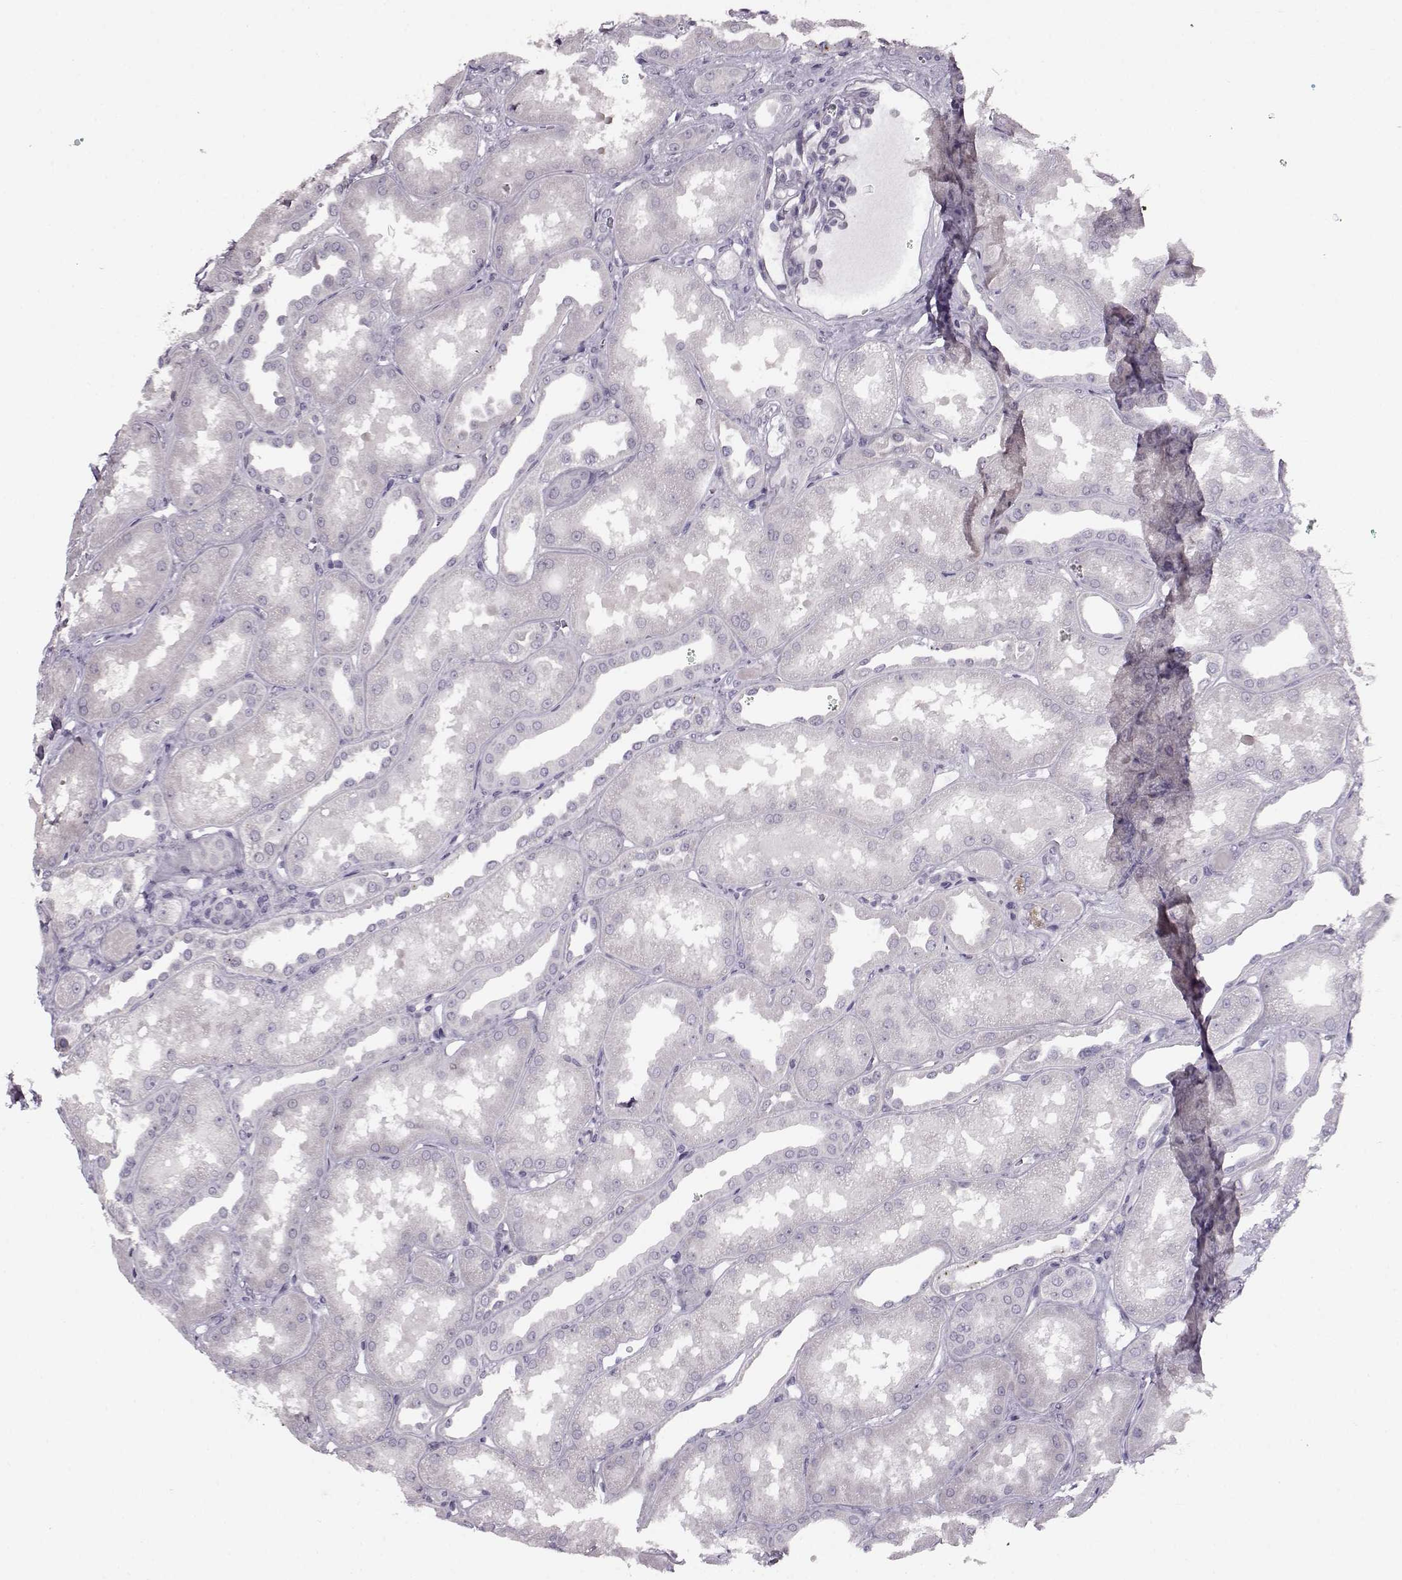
{"staining": {"intensity": "negative", "quantity": "none", "location": "none"}, "tissue": "kidney", "cell_type": "Cells in glomeruli", "image_type": "normal", "snomed": [{"axis": "morphology", "description": "Normal tissue, NOS"}, {"axis": "topography", "description": "Kidney"}], "caption": "Immunohistochemistry image of benign kidney: human kidney stained with DAB (3,3'-diaminobenzidine) demonstrates no significant protein expression in cells in glomeruli.", "gene": "RP1L1", "patient": {"sex": "male", "age": 61}}